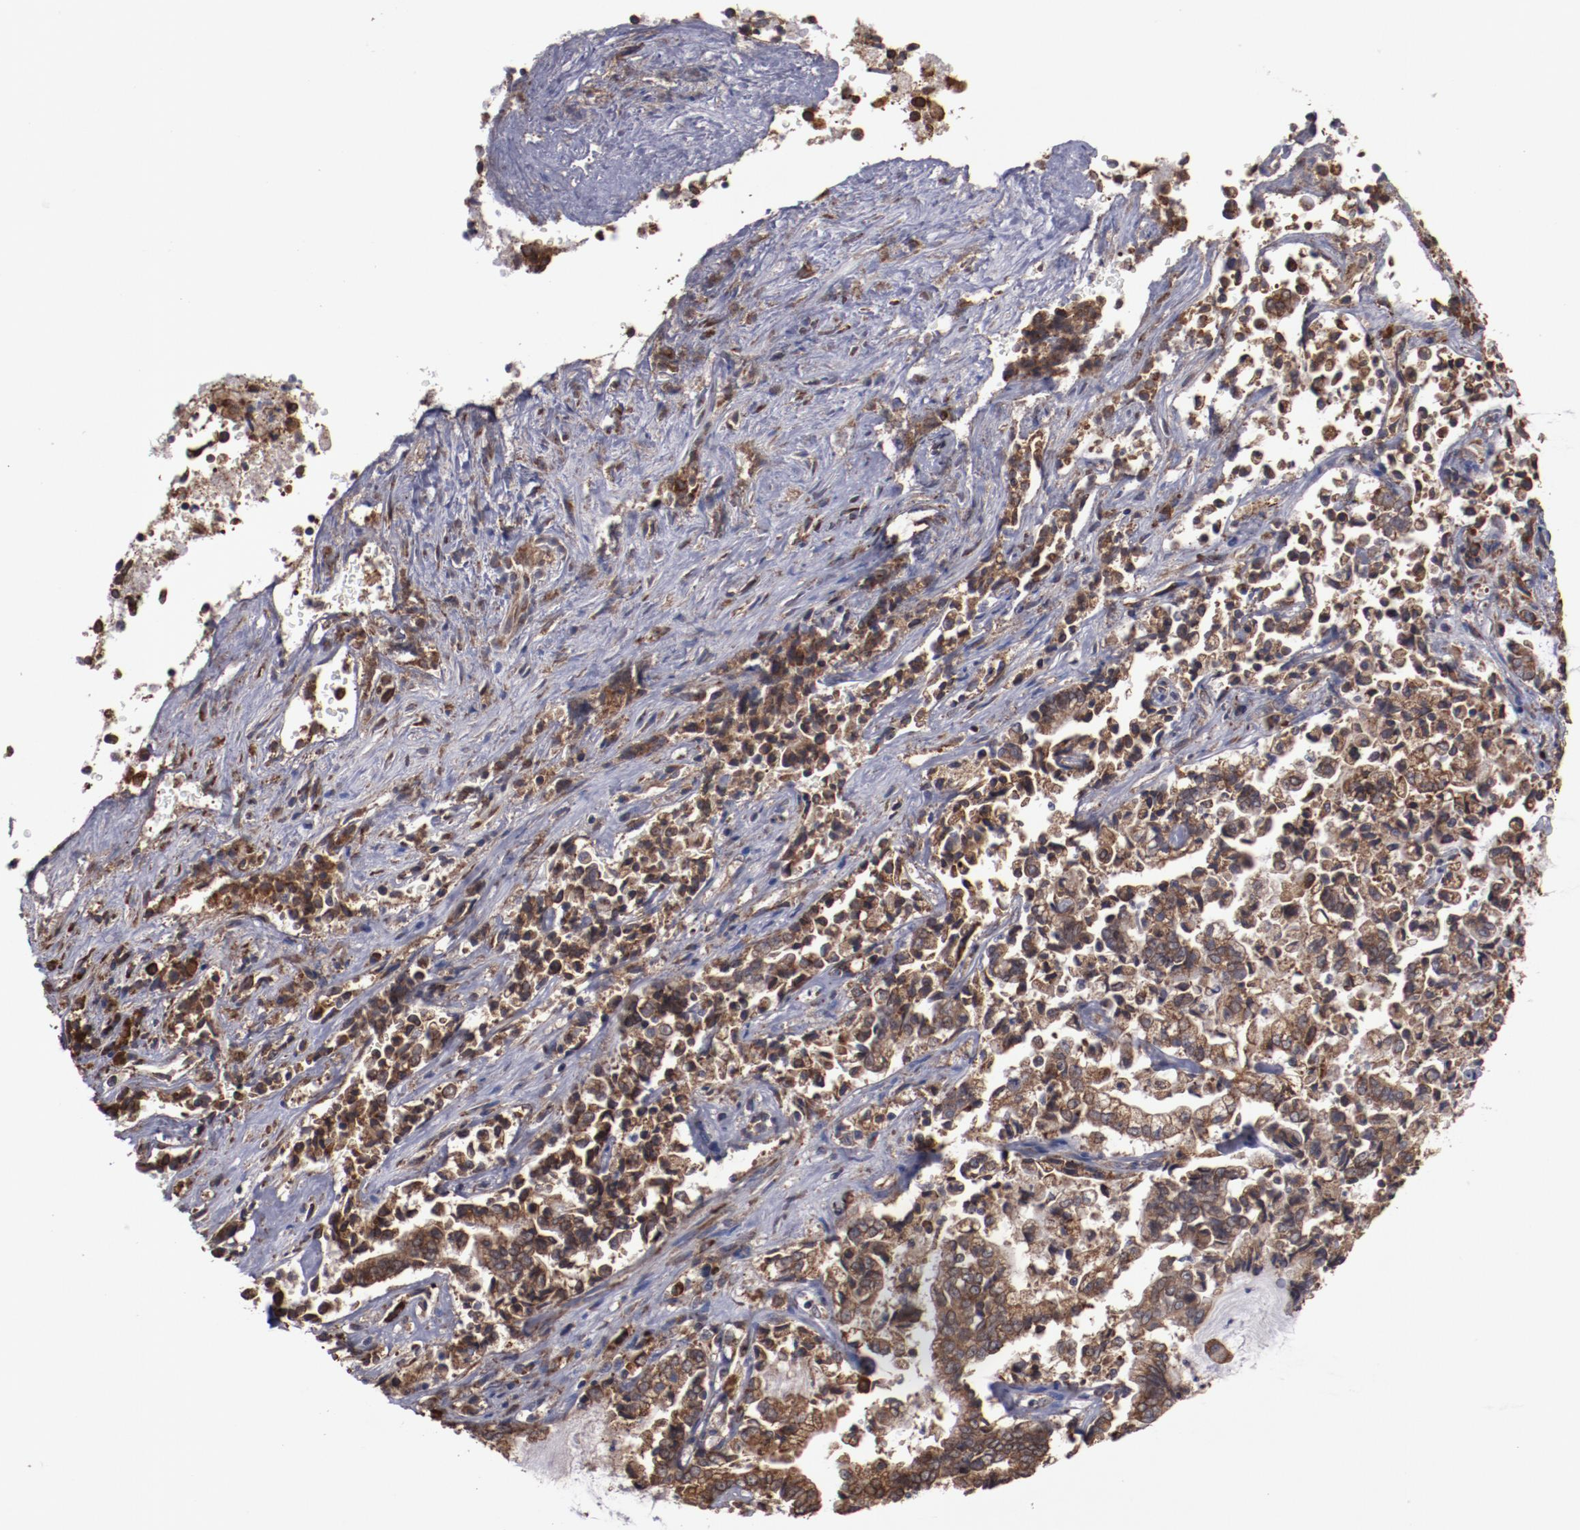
{"staining": {"intensity": "strong", "quantity": ">75%", "location": "cytoplasmic/membranous"}, "tissue": "liver cancer", "cell_type": "Tumor cells", "image_type": "cancer", "snomed": [{"axis": "morphology", "description": "Cholangiocarcinoma"}, {"axis": "topography", "description": "Liver"}], "caption": "This photomicrograph demonstrates IHC staining of cholangiocarcinoma (liver), with high strong cytoplasmic/membranous expression in approximately >75% of tumor cells.", "gene": "RPS4Y1", "patient": {"sex": "male", "age": 57}}